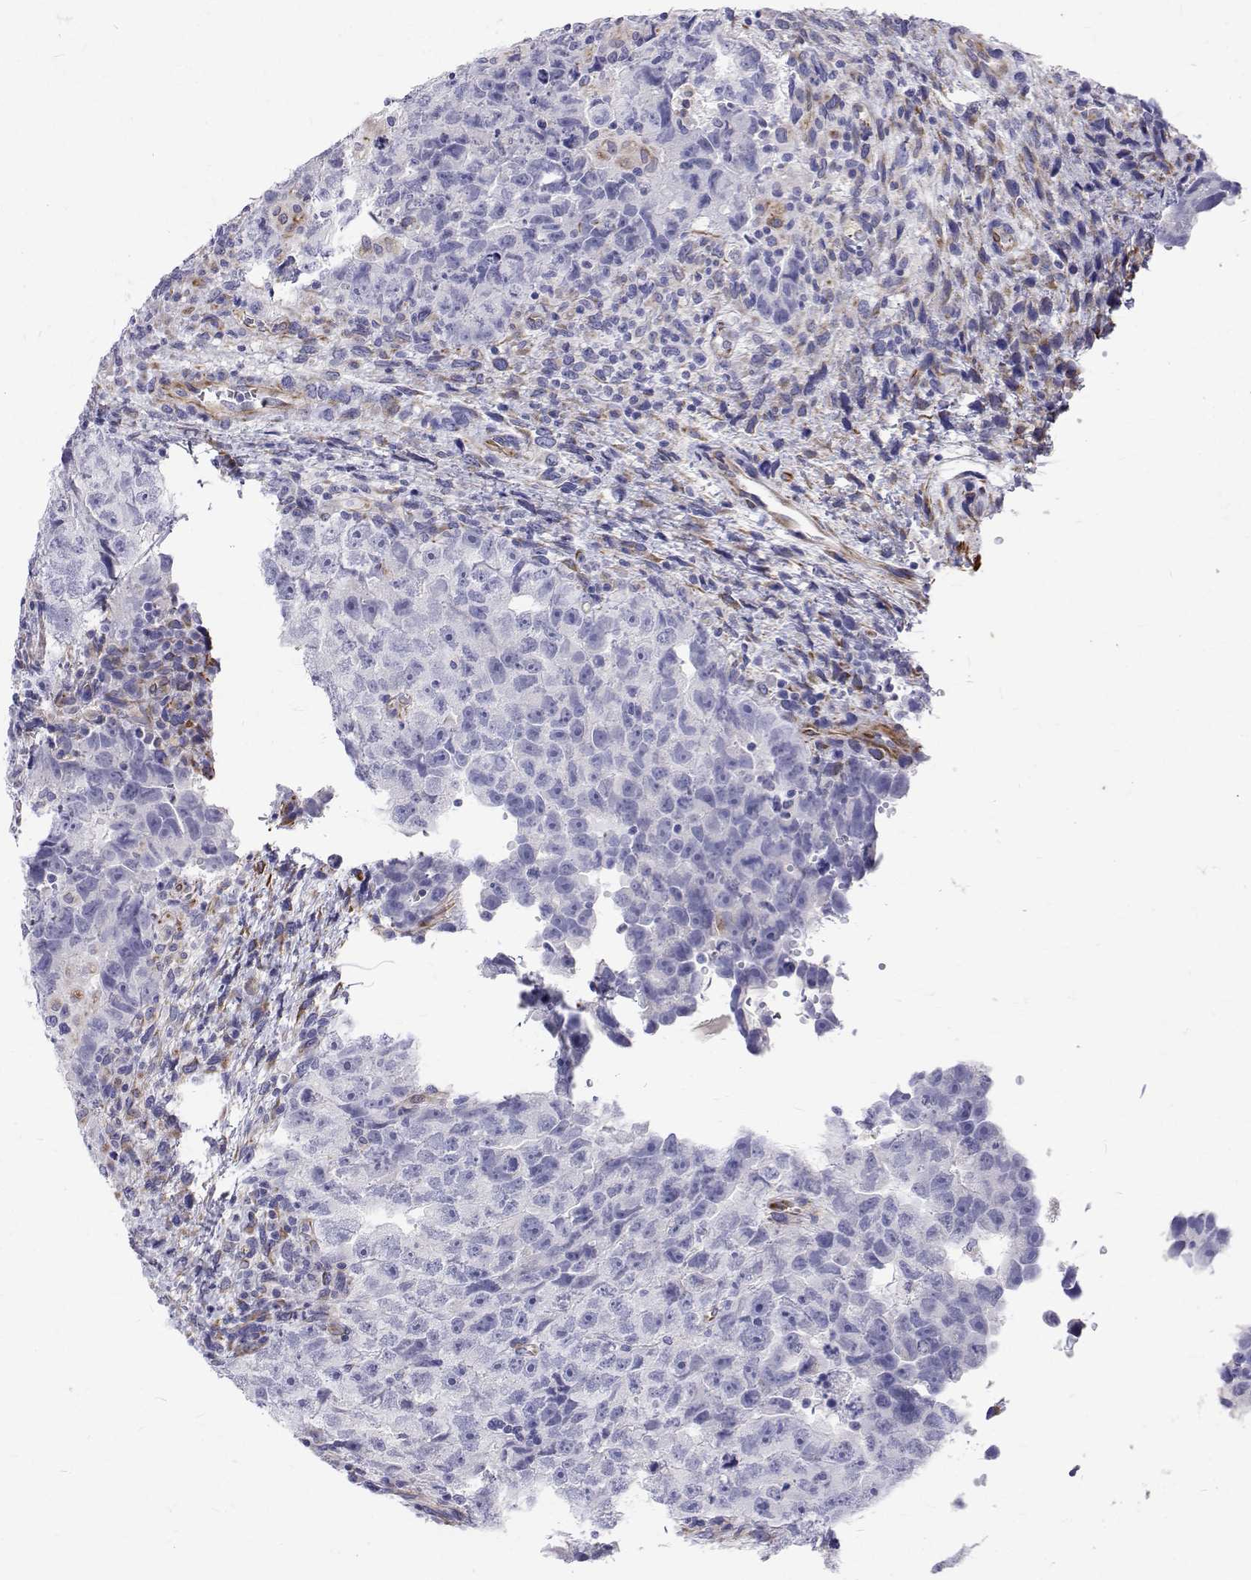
{"staining": {"intensity": "negative", "quantity": "none", "location": "none"}, "tissue": "testis cancer", "cell_type": "Tumor cells", "image_type": "cancer", "snomed": [{"axis": "morphology", "description": "Carcinoma, Embryonal, NOS"}, {"axis": "topography", "description": "Testis"}], "caption": "High magnification brightfield microscopy of embryonal carcinoma (testis) stained with DAB (brown) and counterstained with hematoxylin (blue): tumor cells show no significant expression.", "gene": "OPRPN", "patient": {"sex": "male", "age": 24}}